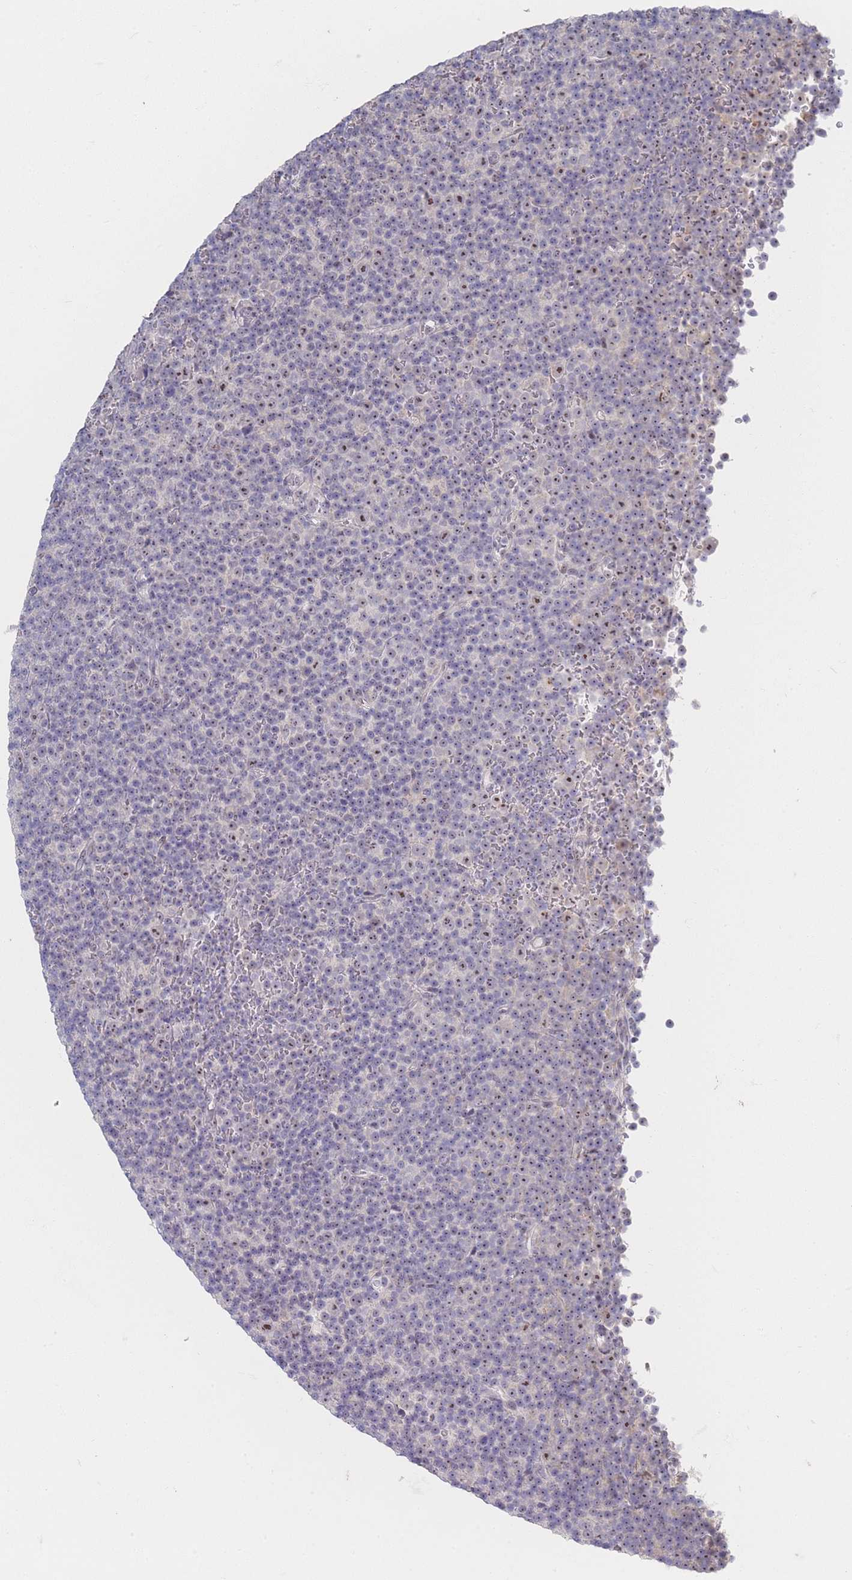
{"staining": {"intensity": "moderate", "quantity": "<25%", "location": "nuclear"}, "tissue": "lymphoma", "cell_type": "Tumor cells", "image_type": "cancer", "snomed": [{"axis": "morphology", "description": "Malignant lymphoma, non-Hodgkin's type, Low grade"}, {"axis": "topography", "description": "Lymph node"}], "caption": "Moderate nuclear positivity is seen in about <25% of tumor cells in malignant lymphoma, non-Hodgkin's type (low-grade).", "gene": "ZNF142", "patient": {"sex": "female", "age": 67}}